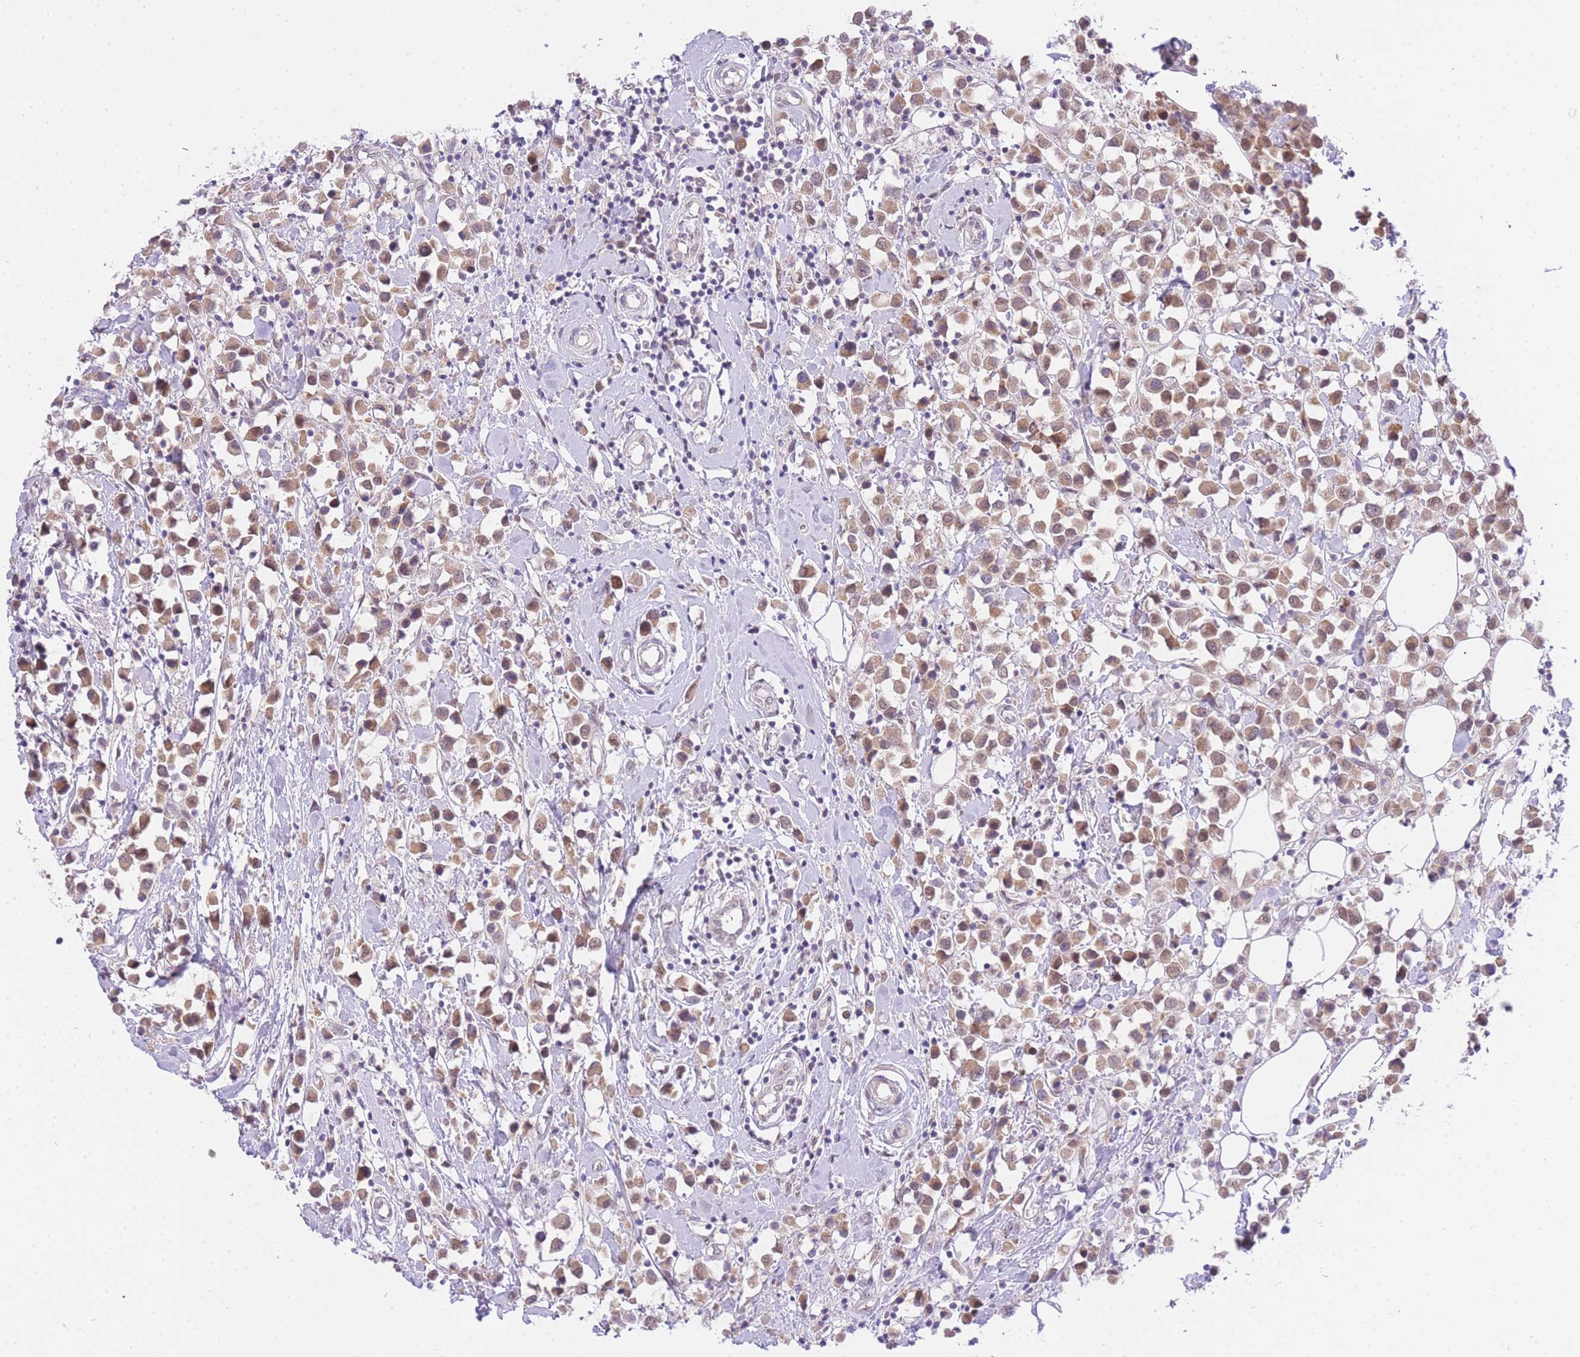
{"staining": {"intensity": "moderate", "quantity": ">75%", "location": "cytoplasmic/membranous,nuclear"}, "tissue": "breast cancer", "cell_type": "Tumor cells", "image_type": "cancer", "snomed": [{"axis": "morphology", "description": "Duct carcinoma"}, {"axis": "topography", "description": "Breast"}], "caption": "IHC (DAB) staining of breast cancer (infiltrating ductal carcinoma) reveals moderate cytoplasmic/membranous and nuclear protein expression in about >75% of tumor cells.", "gene": "UBXN7", "patient": {"sex": "female", "age": 61}}